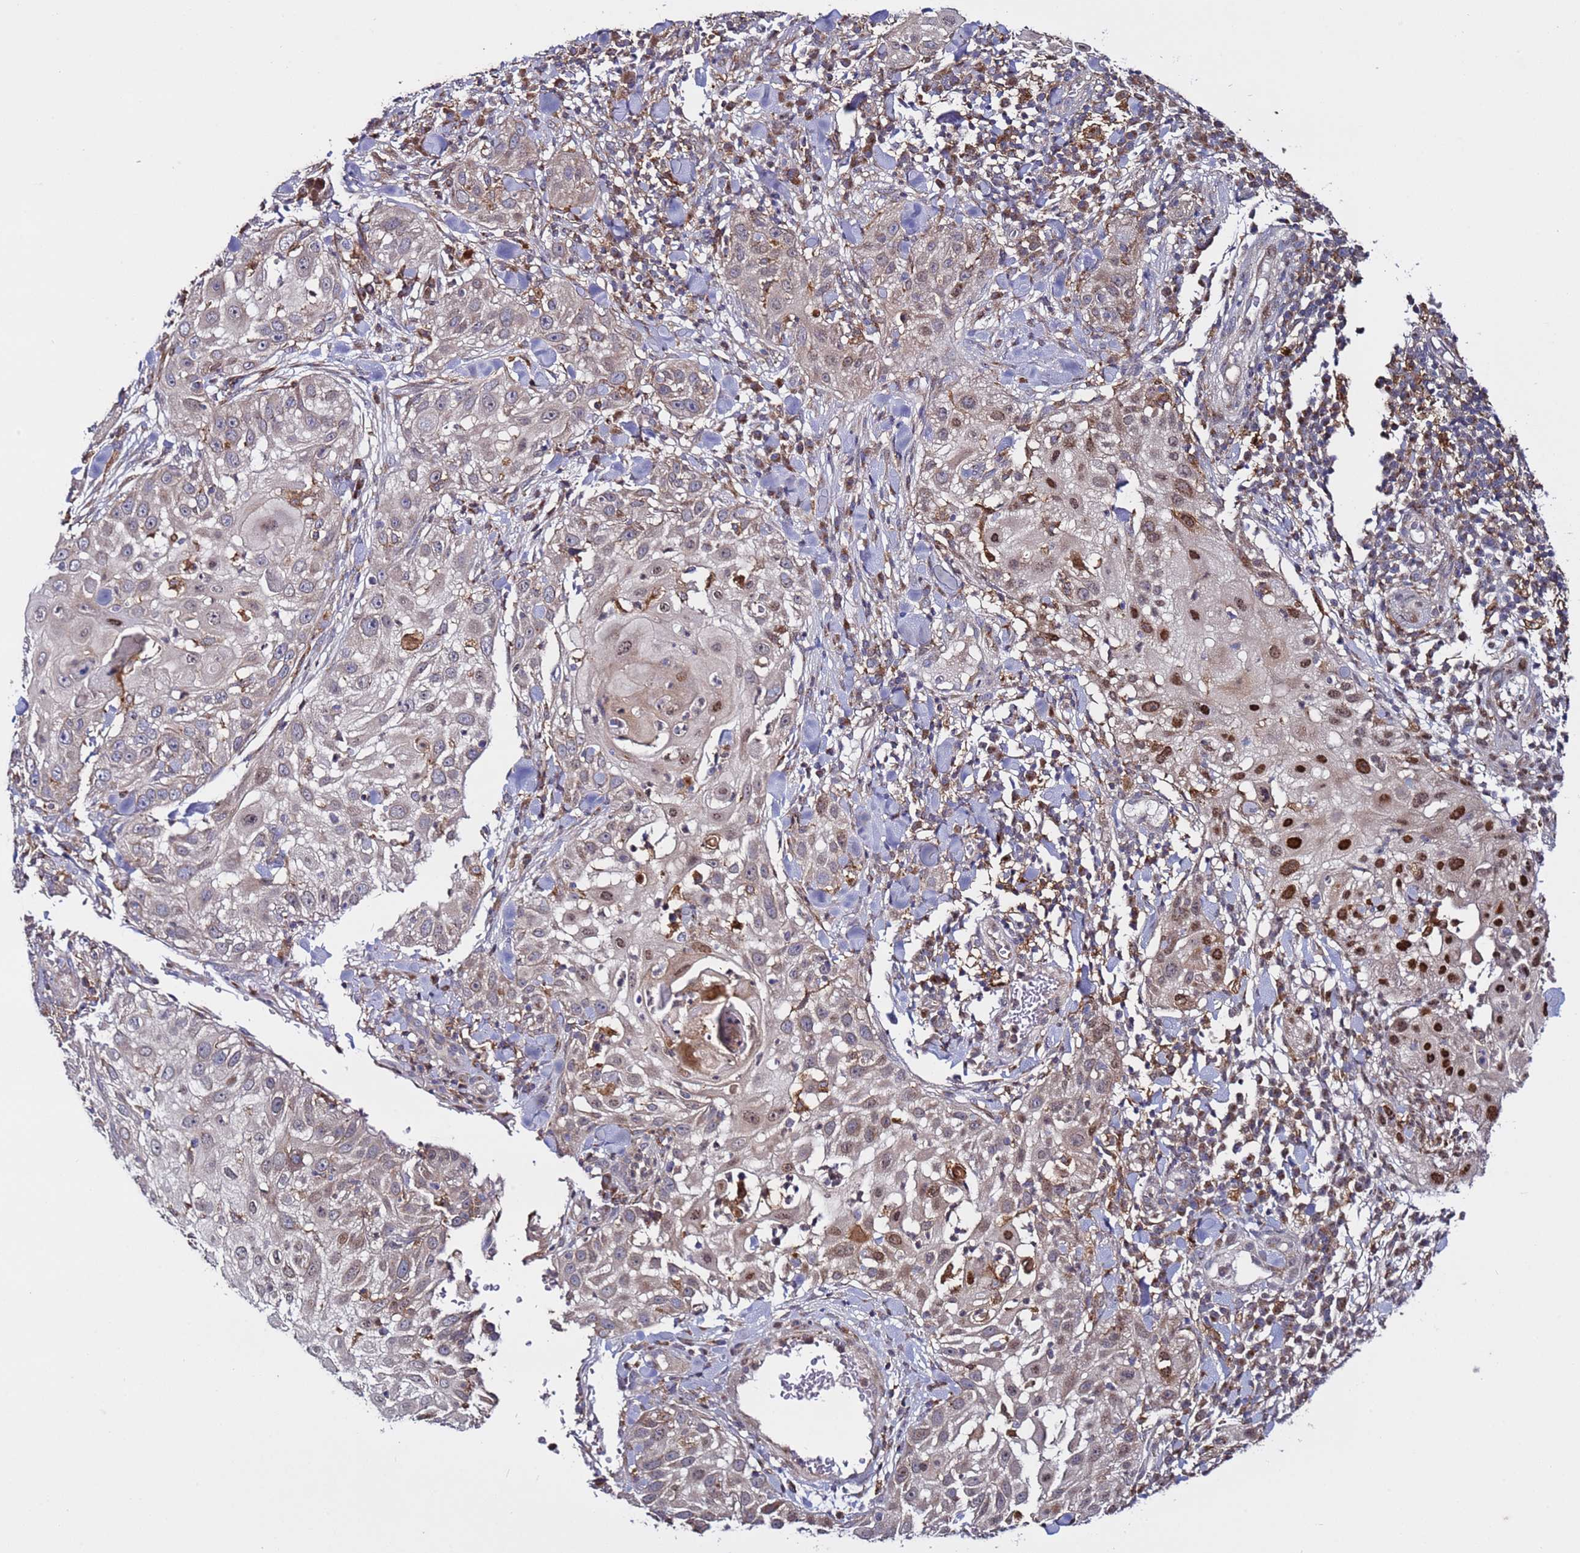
{"staining": {"intensity": "strong", "quantity": "<25%", "location": "nuclear"}, "tissue": "skin cancer", "cell_type": "Tumor cells", "image_type": "cancer", "snomed": [{"axis": "morphology", "description": "Squamous cell carcinoma, NOS"}, {"axis": "topography", "description": "Skin"}], "caption": "Immunohistochemistry of skin cancer (squamous cell carcinoma) exhibits medium levels of strong nuclear staining in approximately <25% of tumor cells.", "gene": "TMEM176B", "patient": {"sex": "female", "age": 44}}